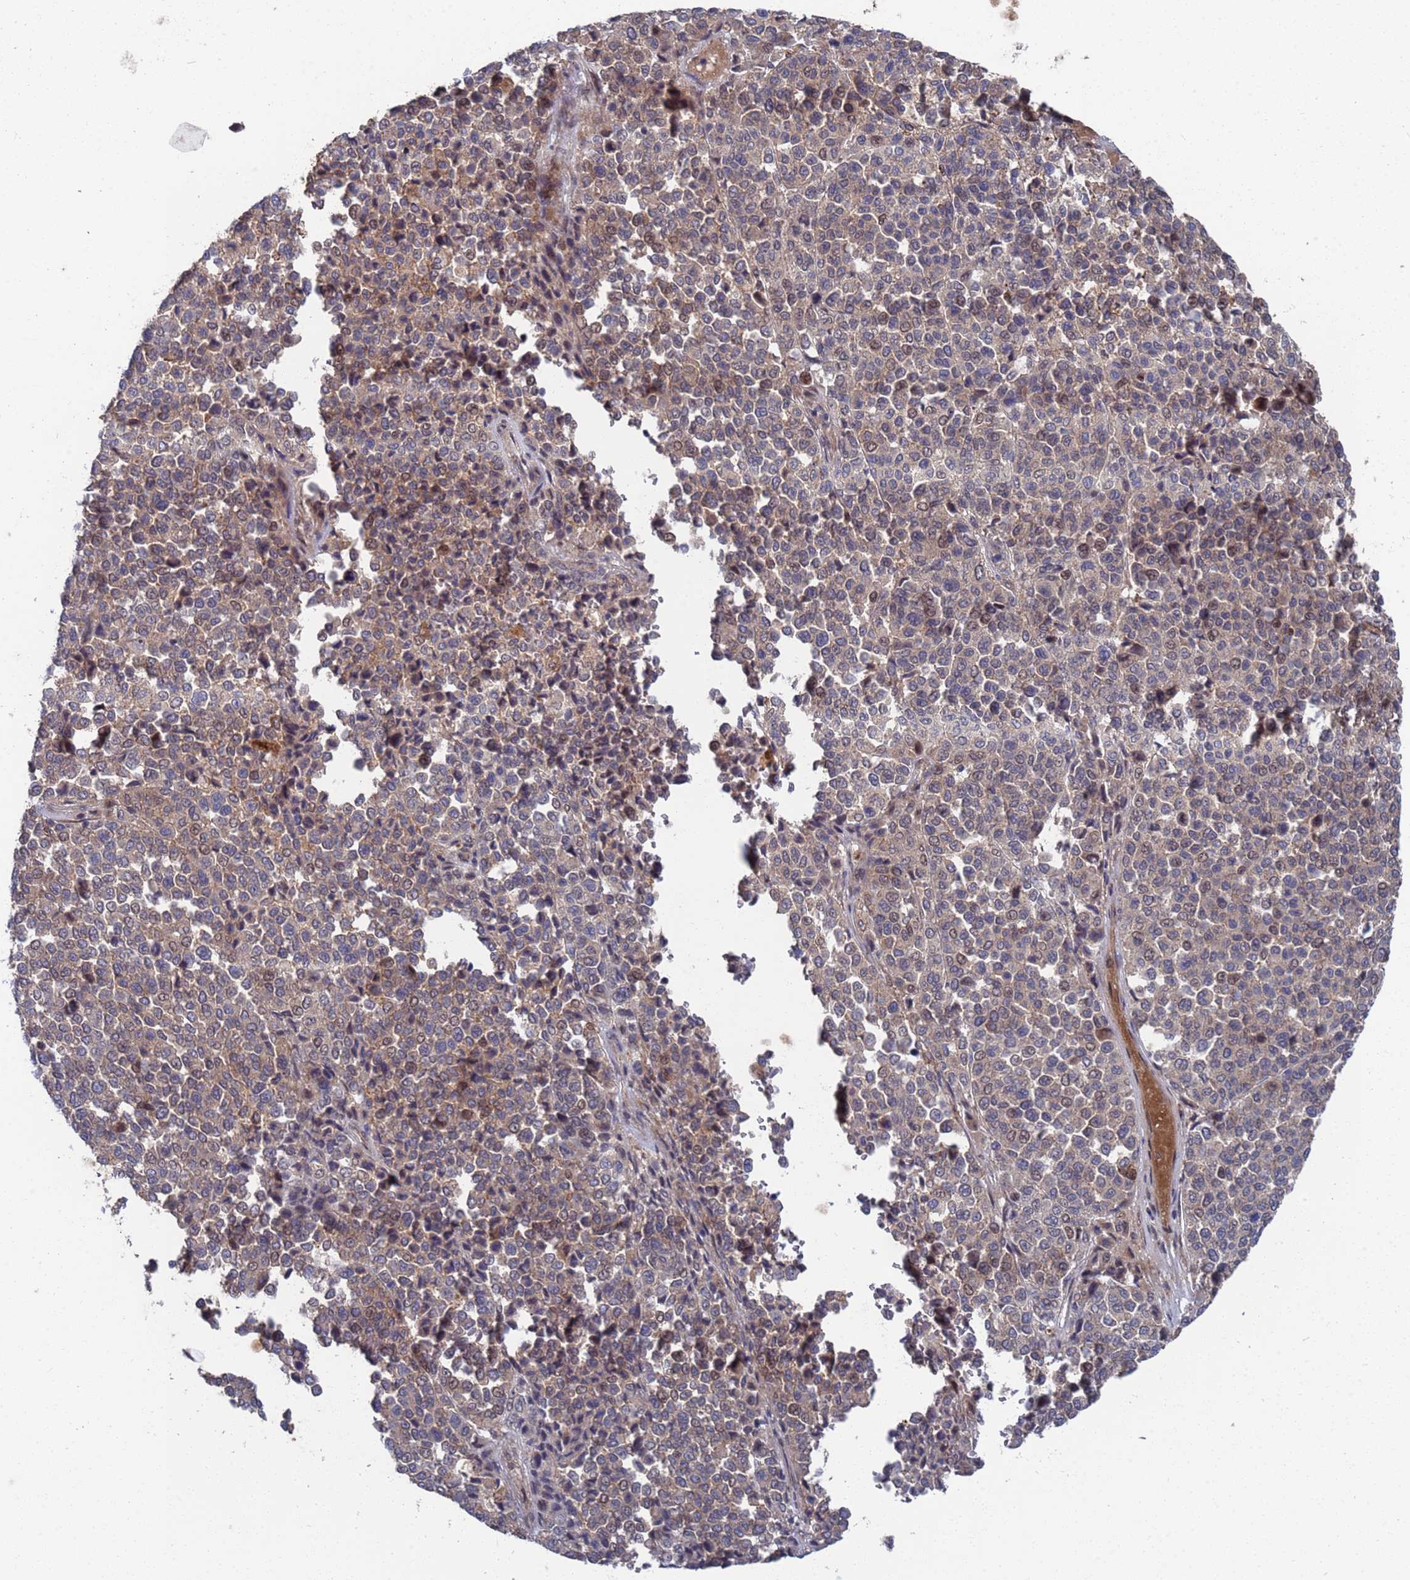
{"staining": {"intensity": "weak", "quantity": "25%-75%", "location": "cytoplasmic/membranous,nuclear"}, "tissue": "melanoma", "cell_type": "Tumor cells", "image_type": "cancer", "snomed": [{"axis": "morphology", "description": "Malignant melanoma, Metastatic site"}, {"axis": "topography", "description": "Pancreas"}], "caption": "Human melanoma stained with a brown dye displays weak cytoplasmic/membranous and nuclear positive positivity in approximately 25%-75% of tumor cells.", "gene": "TMBIM6", "patient": {"sex": "female", "age": 30}}